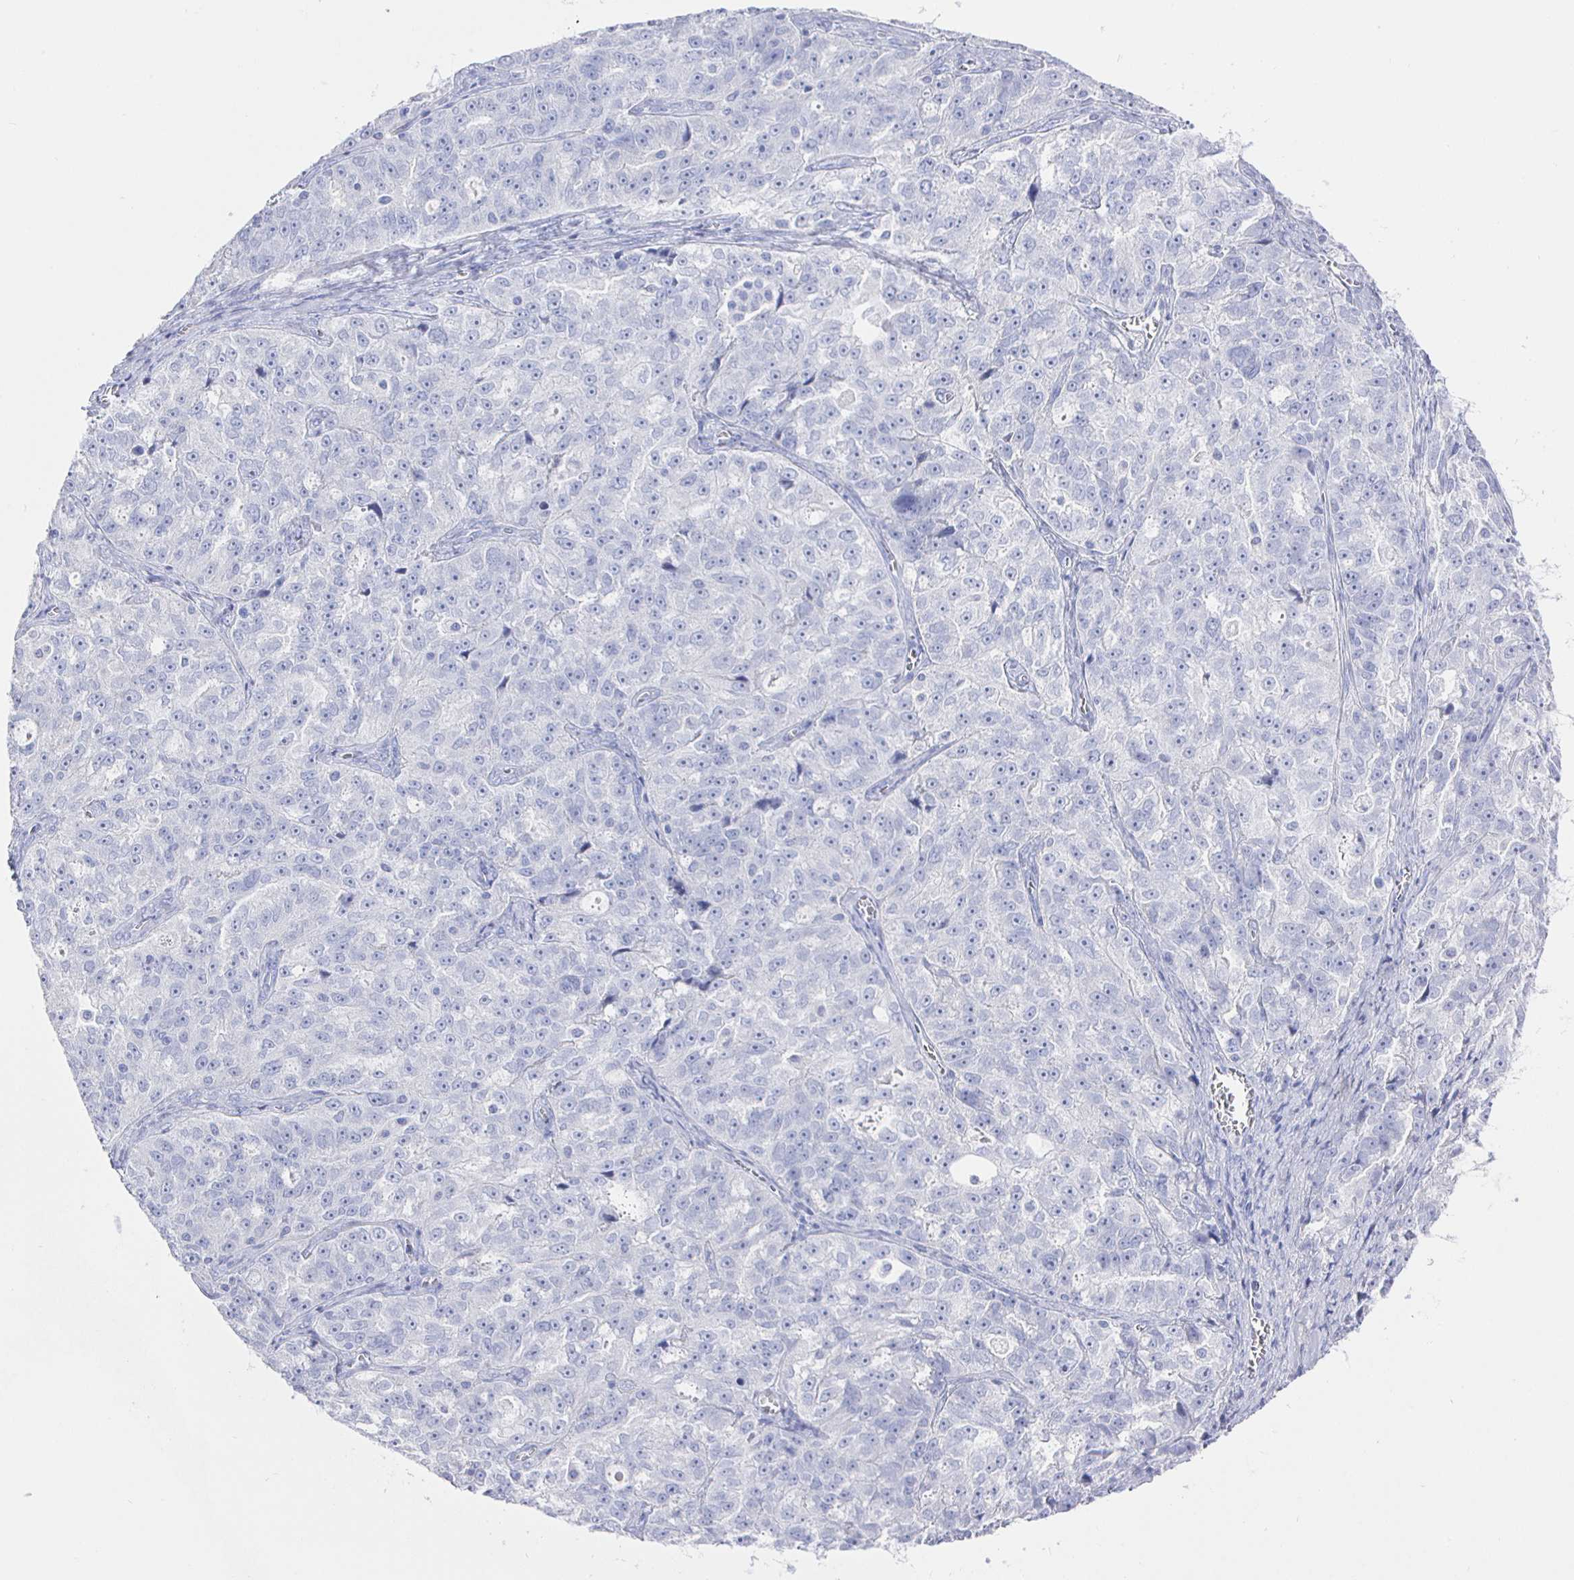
{"staining": {"intensity": "negative", "quantity": "none", "location": "none"}, "tissue": "ovarian cancer", "cell_type": "Tumor cells", "image_type": "cancer", "snomed": [{"axis": "morphology", "description": "Cystadenocarcinoma, serous, NOS"}, {"axis": "topography", "description": "Ovary"}], "caption": "This is an IHC photomicrograph of human serous cystadenocarcinoma (ovarian). There is no positivity in tumor cells.", "gene": "CLCA1", "patient": {"sex": "female", "age": 51}}